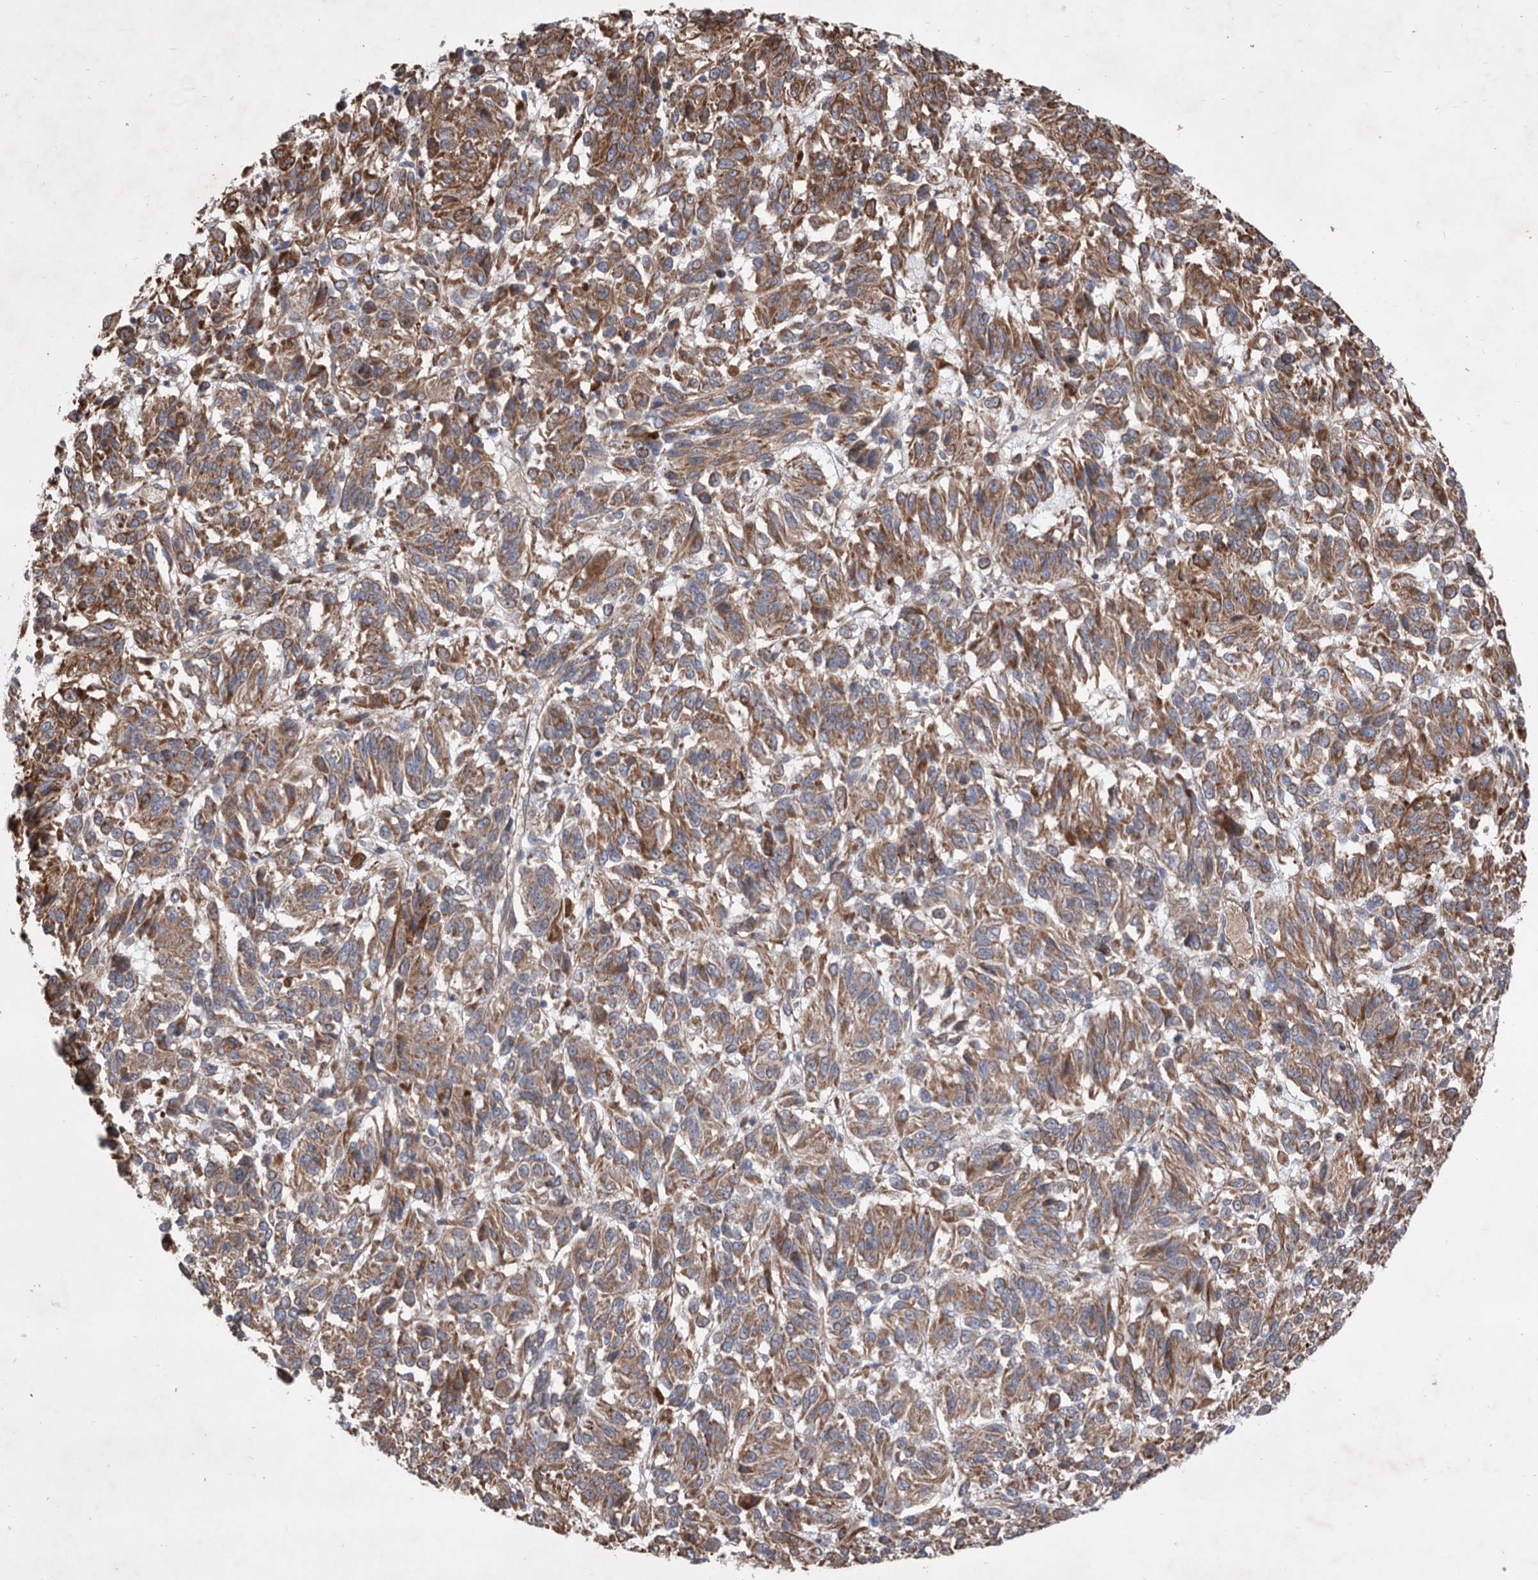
{"staining": {"intensity": "moderate", "quantity": ">75%", "location": "cytoplasmic/membranous"}, "tissue": "melanoma", "cell_type": "Tumor cells", "image_type": "cancer", "snomed": [{"axis": "morphology", "description": "Malignant melanoma, Metastatic site"}, {"axis": "topography", "description": "Lung"}], "caption": "Human malignant melanoma (metastatic site) stained for a protein (brown) demonstrates moderate cytoplasmic/membranous positive positivity in about >75% of tumor cells.", "gene": "ATP13A3", "patient": {"sex": "male", "age": 64}}